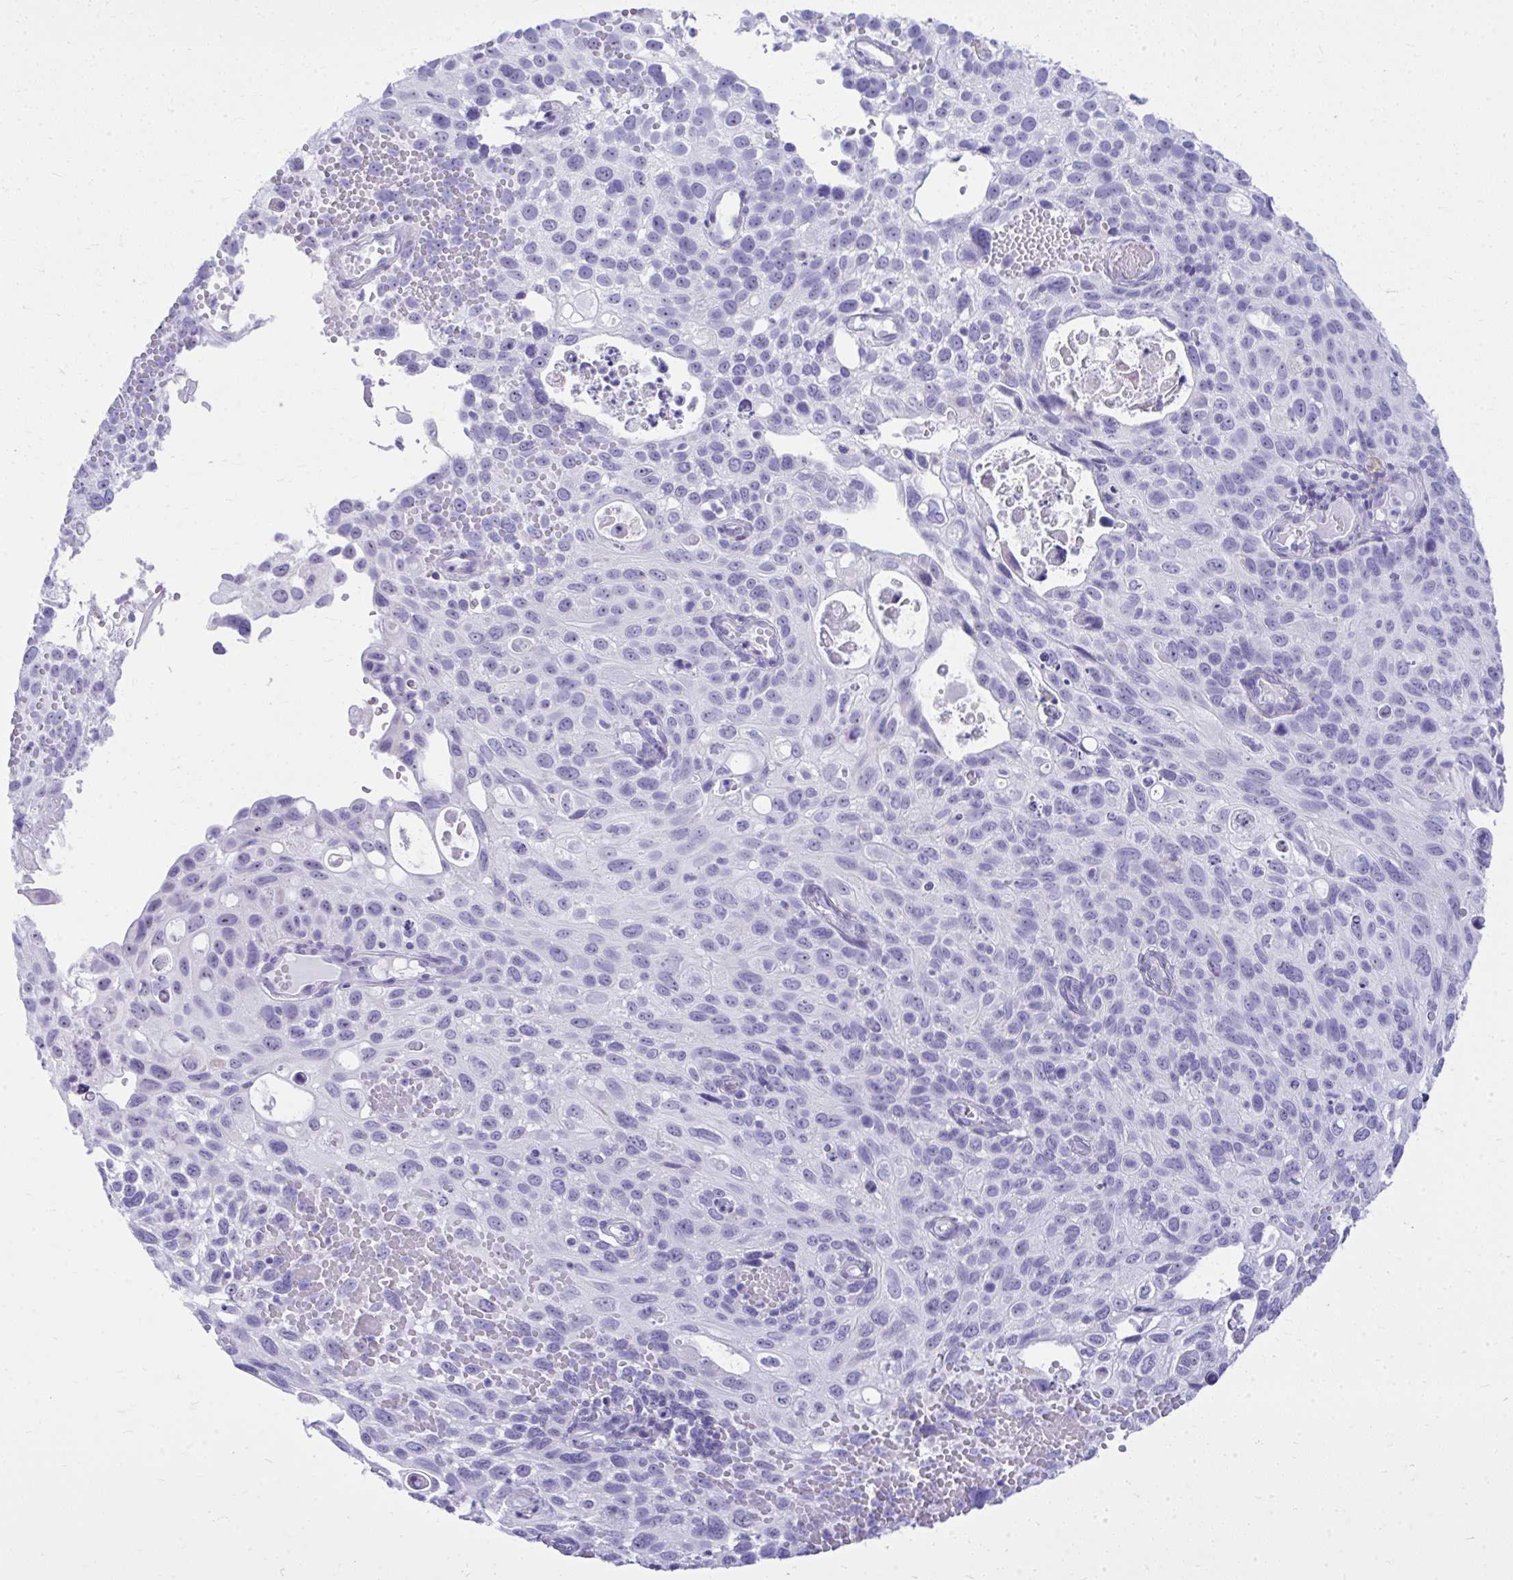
{"staining": {"intensity": "negative", "quantity": "none", "location": "none"}, "tissue": "cervical cancer", "cell_type": "Tumor cells", "image_type": "cancer", "snomed": [{"axis": "morphology", "description": "Squamous cell carcinoma, NOS"}, {"axis": "topography", "description": "Cervix"}], "caption": "Immunohistochemical staining of cervical cancer (squamous cell carcinoma) reveals no significant expression in tumor cells.", "gene": "RALYL", "patient": {"sex": "female", "age": 70}}